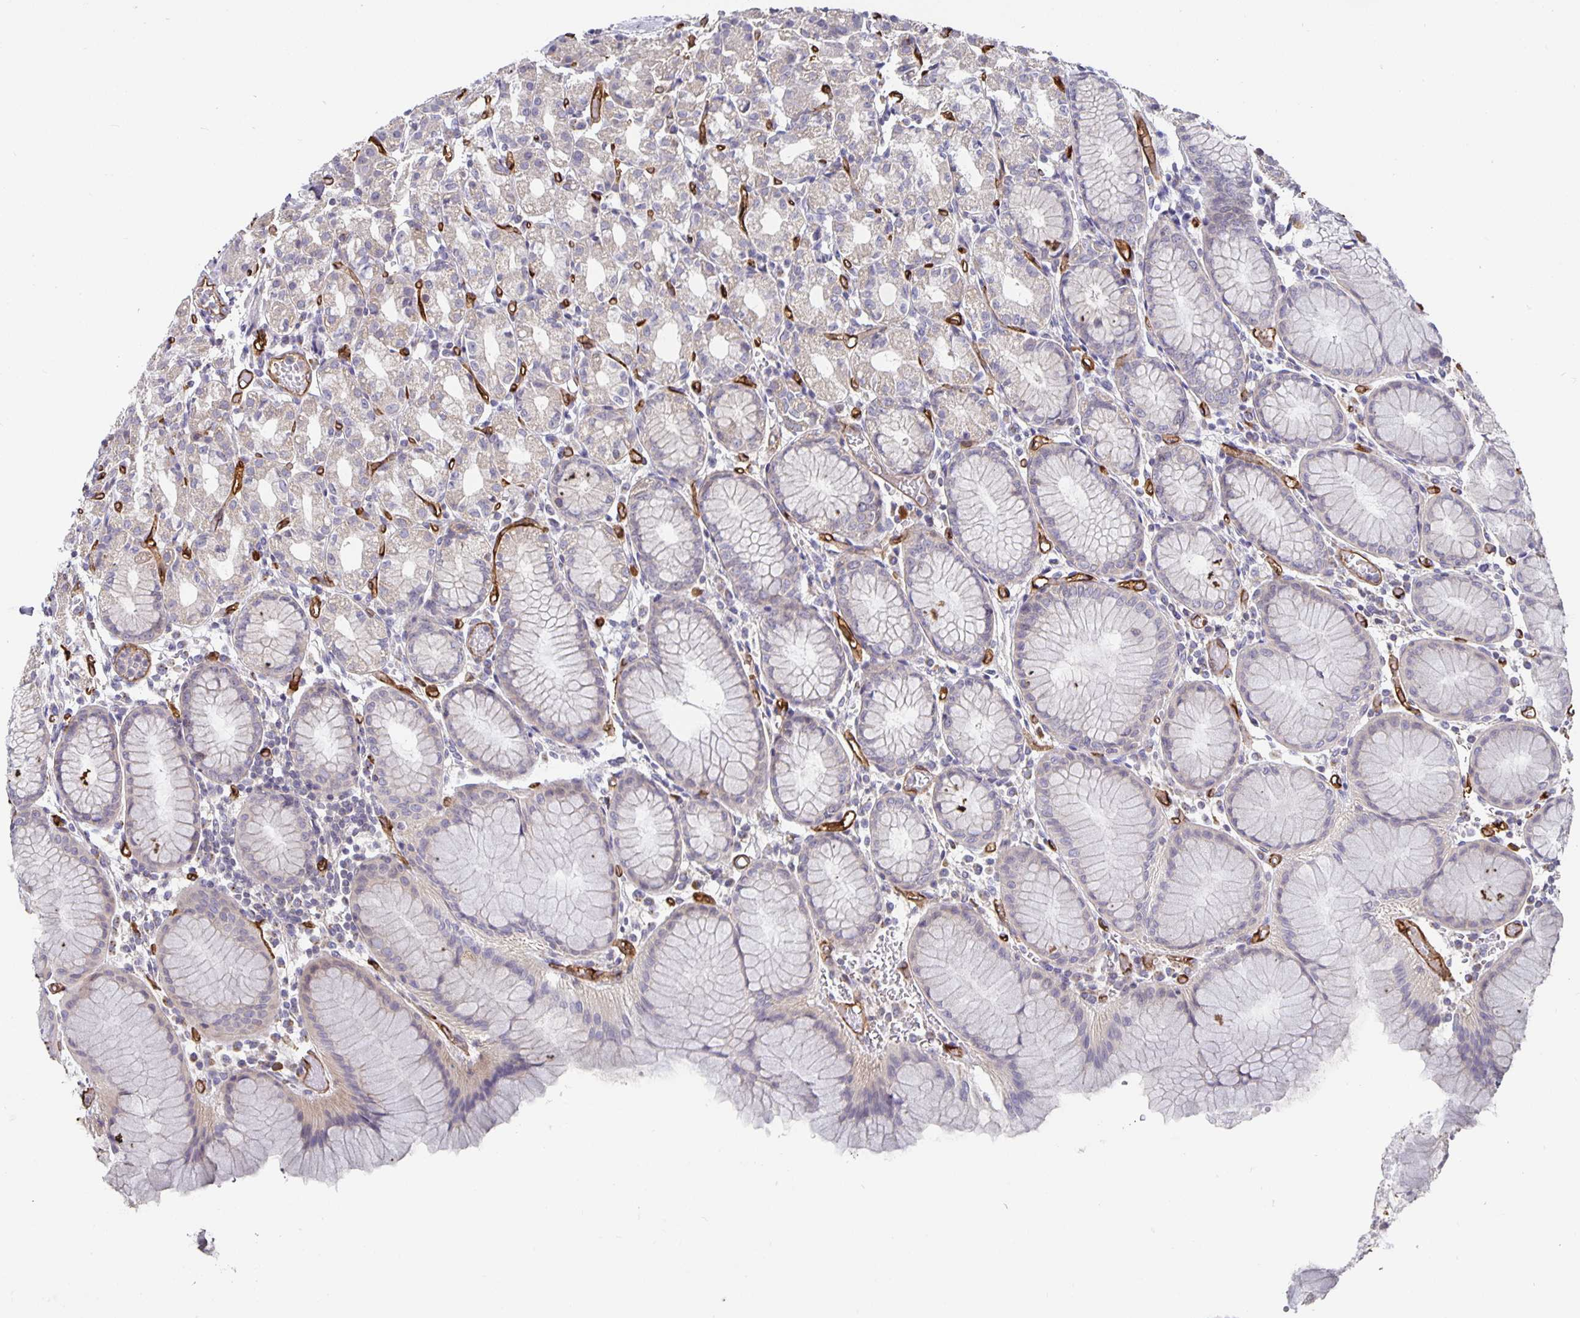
{"staining": {"intensity": "weak", "quantity": "<25%", "location": "cytoplasmic/membranous"}, "tissue": "stomach", "cell_type": "Glandular cells", "image_type": "normal", "snomed": [{"axis": "morphology", "description": "Normal tissue, NOS"}, {"axis": "topography", "description": "Stomach"}], "caption": "This is a image of immunohistochemistry (IHC) staining of normal stomach, which shows no staining in glandular cells. (DAB immunohistochemistry (IHC) with hematoxylin counter stain).", "gene": "PODXL", "patient": {"sex": "female", "age": 57}}